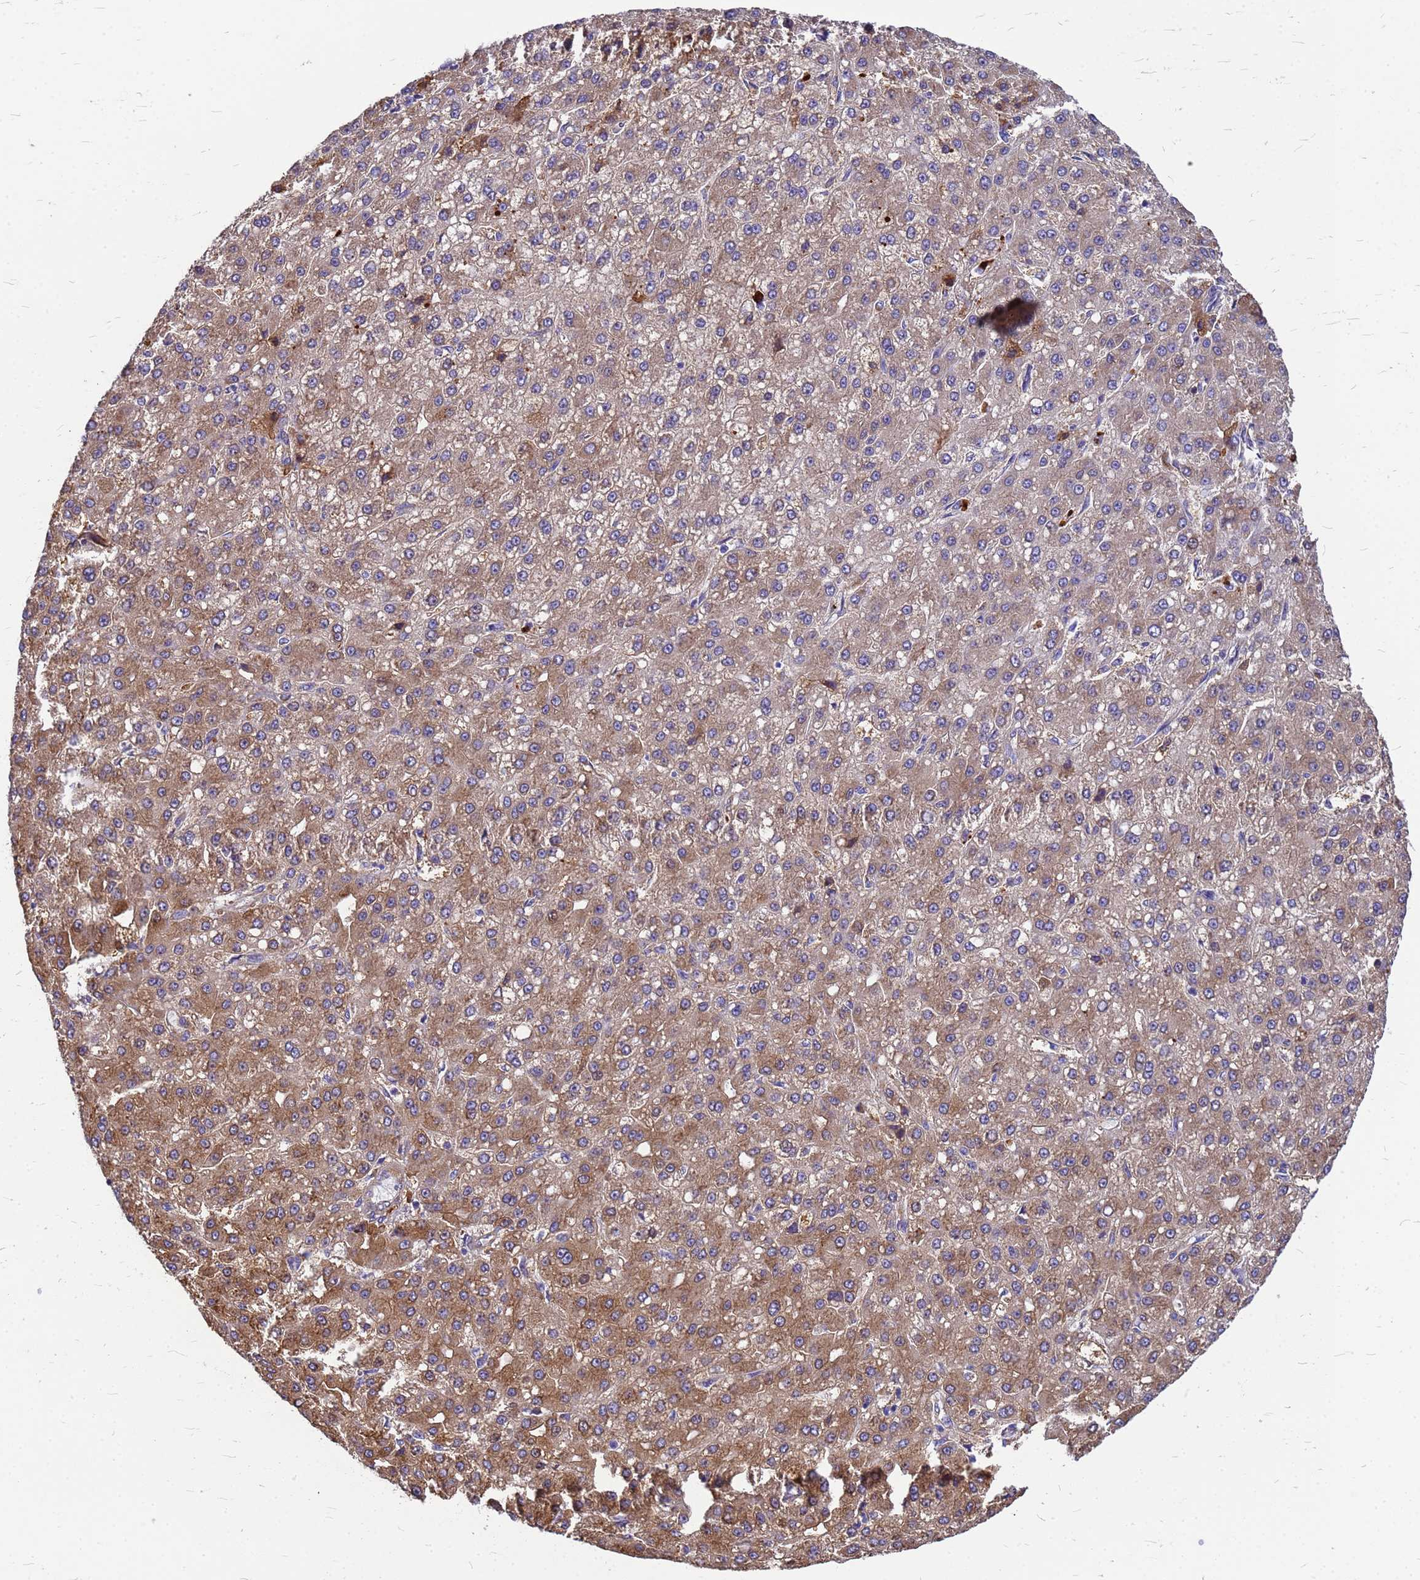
{"staining": {"intensity": "moderate", "quantity": "25%-75%", "location": "cytoplasmic/membranous"}, "tissue": "liver cancer", "cell_type": "Tumor cells", "image_type": "cancer", "snomed": [{"axis": "morphology", "description": "Carcinoma, Hepatocellular, NOS"}, {"axis": "topography", "description": "Liver"}], "caption": "An image of liver cancer (hepatocellular carcinoma) stained for a protein exhibits moderate cytoplasmic/membranous brown staining in tumor cells.", "gene": "GID4", "patient": {"sex": "male", "age": 67}}